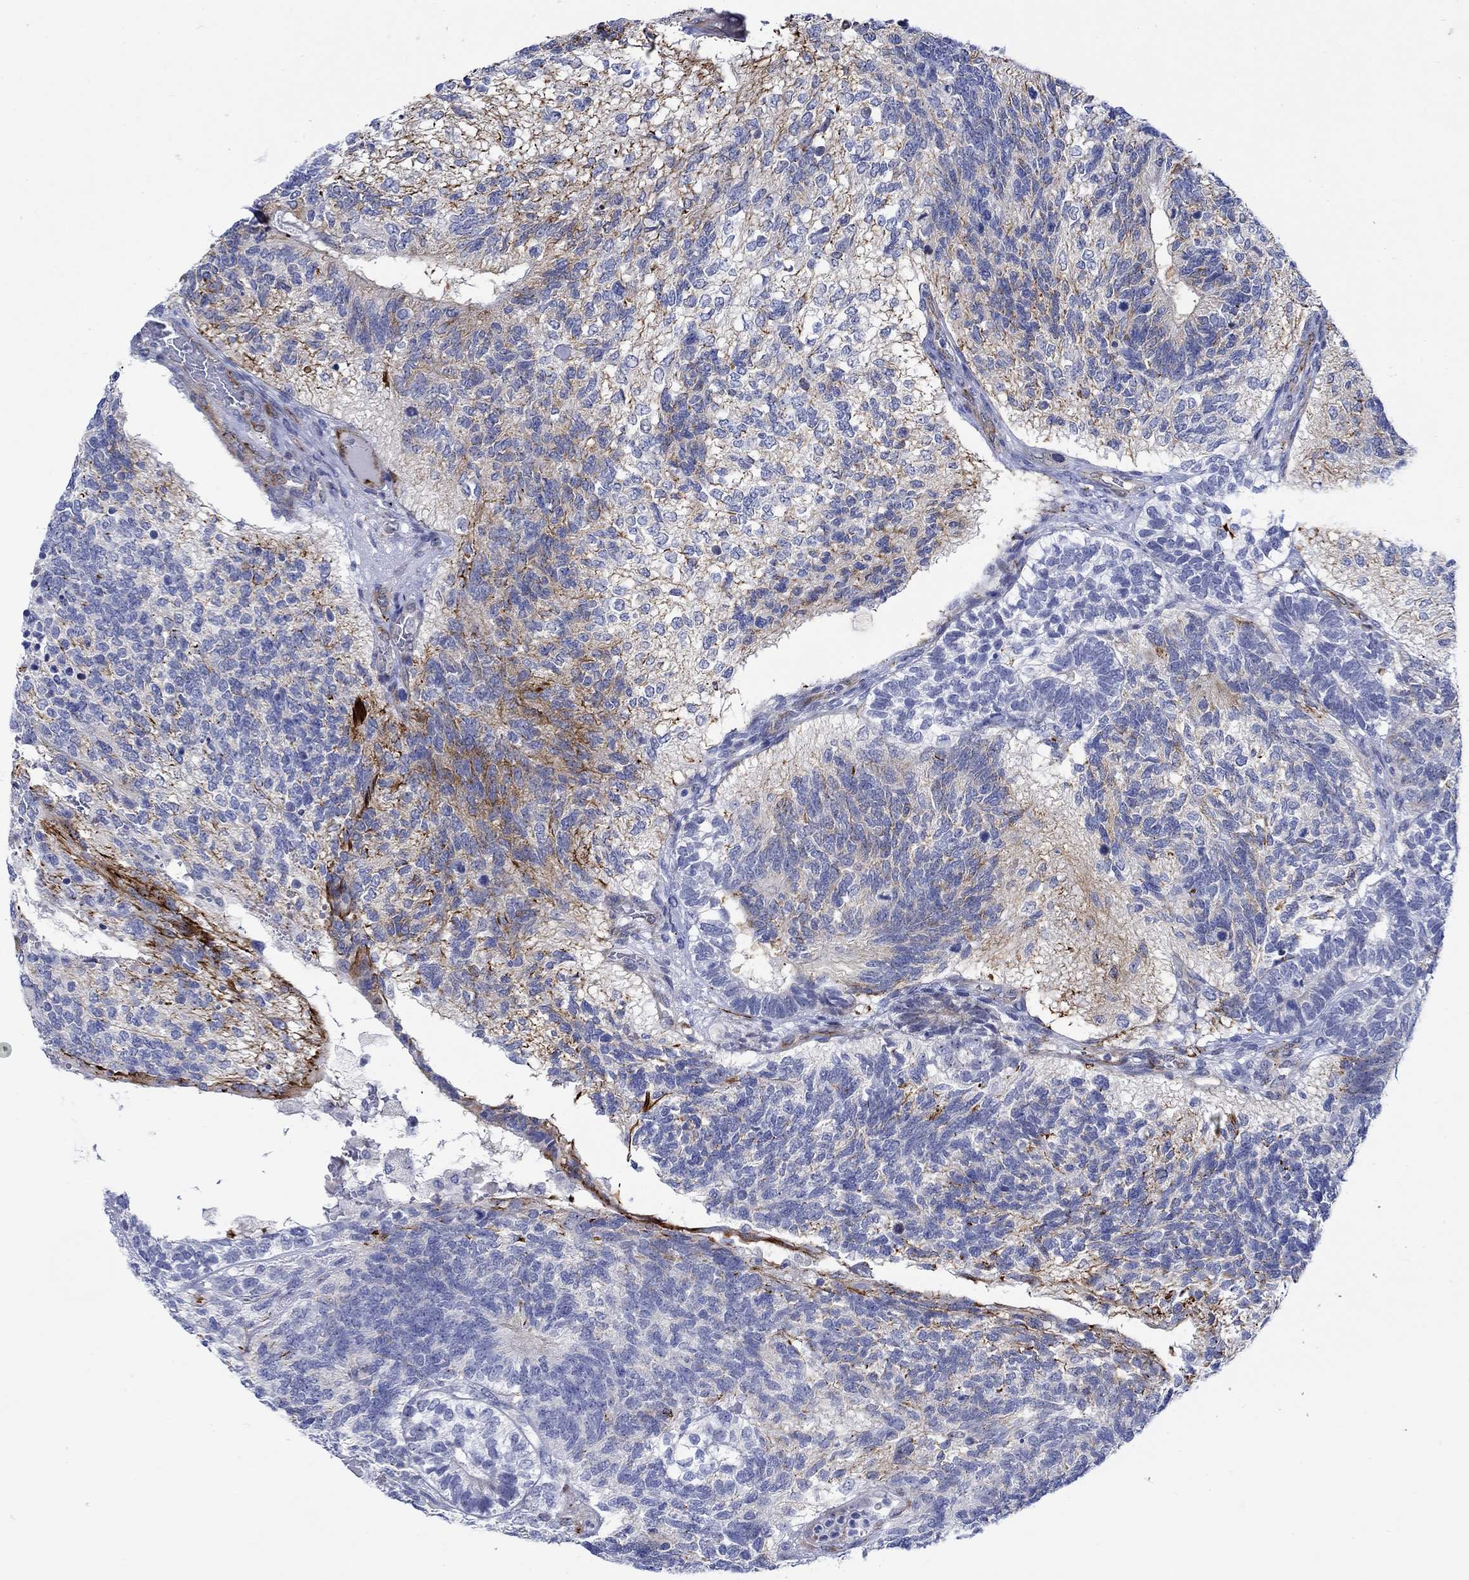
{"staining": {"intensity": "moderate", "quantity": "<25%", "location": "cytoplasmic/membranous"}, "tissue": "testis cancer", "cell_type": "Tumor cells", "image_type": "cancer", "snomed": [{"axis": "morphology", "description": "Seminoma, NOS"}, {"axis": "morphology", "description": "Carcinoma, Embryonal, NOS"}, {"axis": "topography", "description": "Testis"}], "caption": "IHC (DAB) staining of testis cancer (embryonal carcinoma) reveals moderate cytoplasmic/membranous protein positivity in approximately <25% of tumor cells.", "gene": "KSR2", "patient": {"sex": "male", "age": 41}}